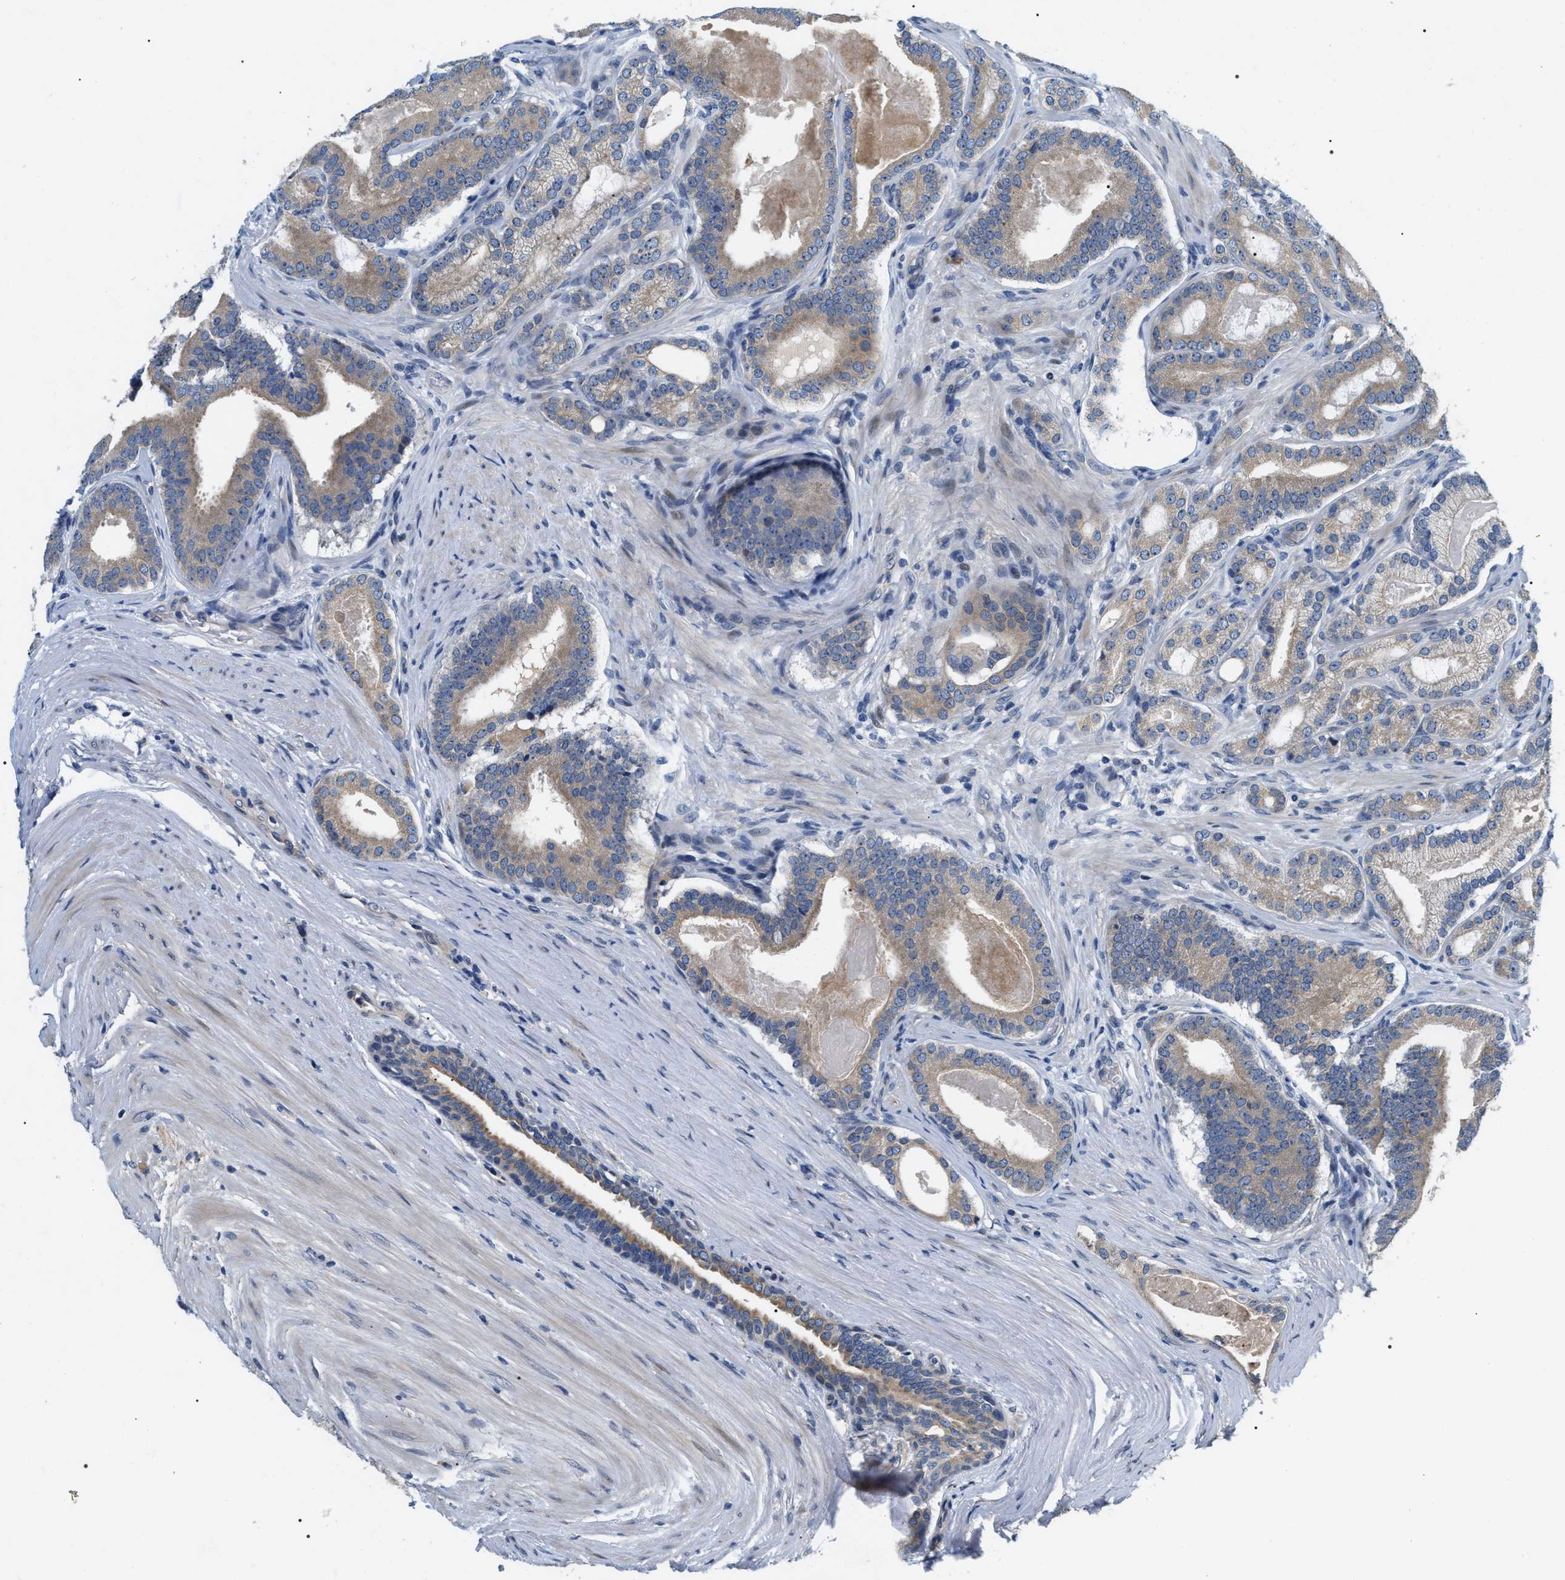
{"staining": {"intensity": "weak", "quantity": ">75%", "location": "cytoplasmic/membranous"}, "tissue": "prostate cancer", "cell_type": "Tumor cells", "image_type": "cancer", "snomed": [{"axis": "morphology", "description": "Adenocarcinoma, High grade"}, {"axis": "topography", "description": "Prostate"}], "caption": "Approximately >75% of tumor cells in prostate cancer (adenocarcinoma (high-grade)) display weak cytoplasmic/membranous protein expression as visualized by brown immunohistochemical staining.", "gene": "IFT81", "patient": {"sex": "male", "age": 60}}